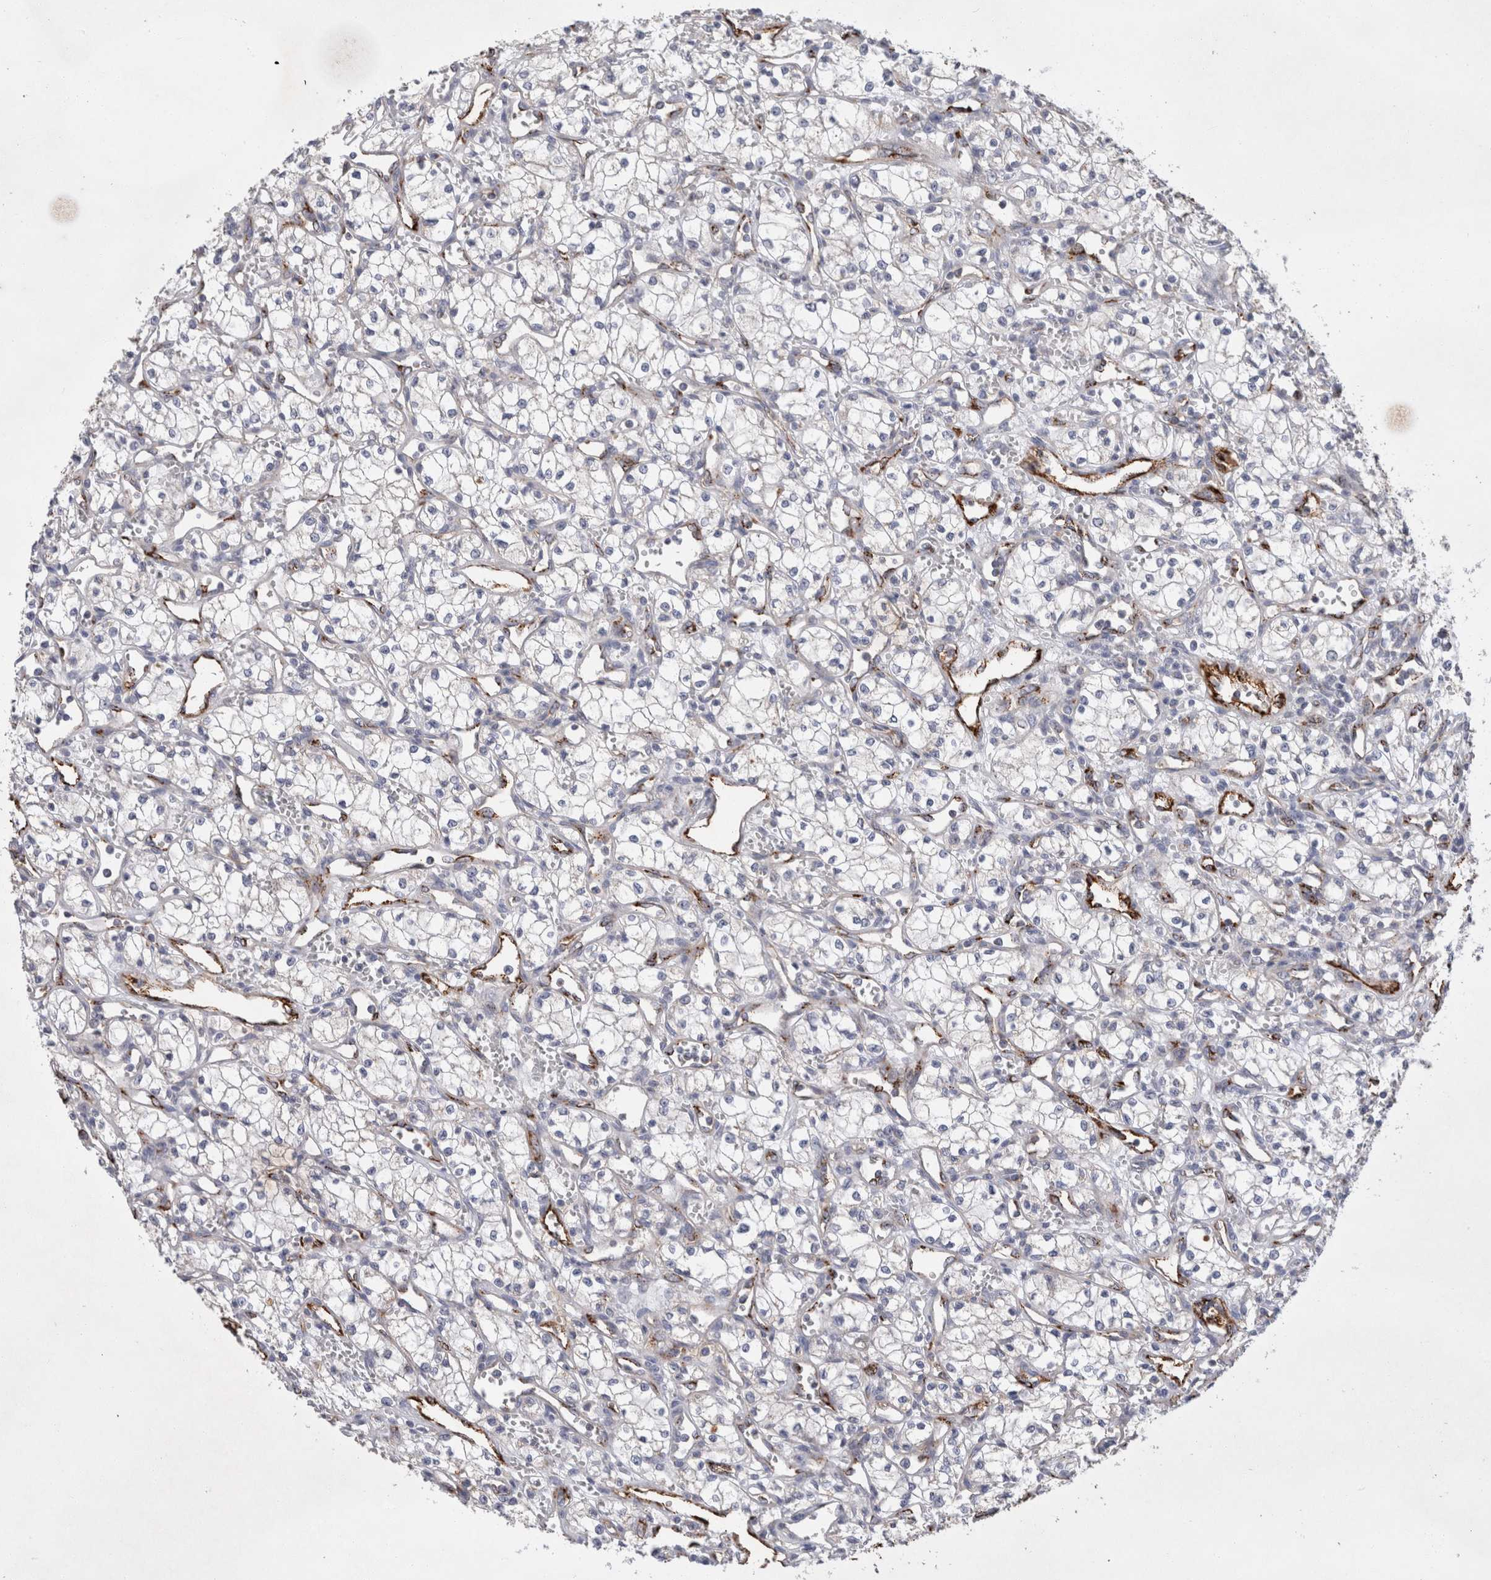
{"staining": {"intensity": "negative", "quantity": "none", "location": "none"}, "tissue": "renal cancer", "cell_type": "Tumor cells", "image_type": "cancer", "snomed": [{"axis": "morphology", "description": "Adenocarcinoma, NOS"}, {"axis": "topography", "description": "Kidney"}], "caption": "An immunohistochemistry micrograph of adenocarcinoma (renal) is shown. There is no staining in tumor cells of adenocarcinoma (renal).", "gene": "IARS2", "patient": {"sex": "male", "age": 59}}